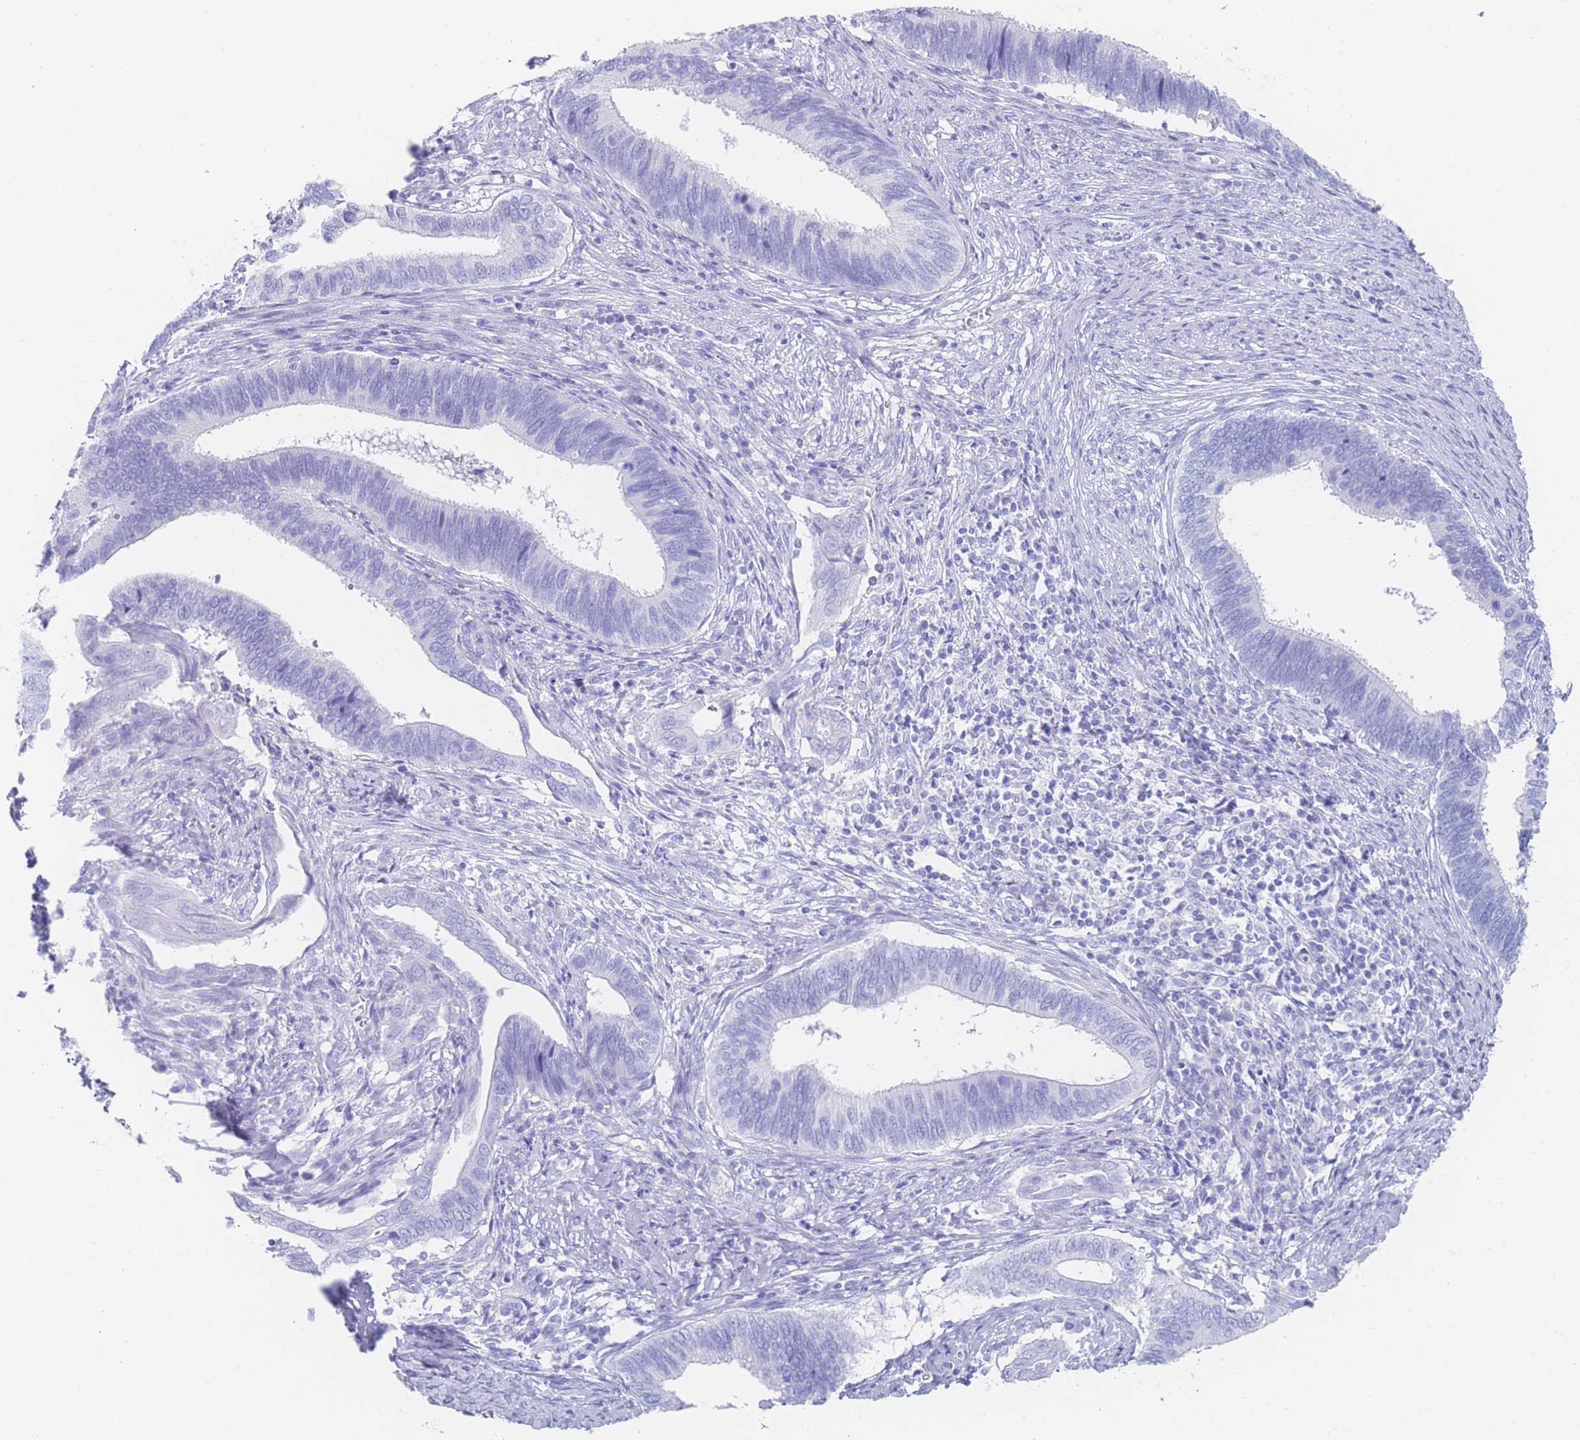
{"staining": {"intensity": "negative", "quantity": "none", "location": "none"}, "tissue": "cervical cancer", "cell_type": "Tumor cells", "image_type": "cancer", "snomed": [{"axis": "morphology", "description": "Adenocarcinoma, NOS"}, {"axis": "topography", "description": "Cervix"}], "caption": "Immunohistochemistry (IHC) micrograph of neoplastic tissue: human cervical adenocarcinoma stained with DAB (3,3'-diaminobenzidine) shows no significant protein positivity in tumor cells.", "gene": "LRRC37A", "patient": {"sex": "female", "age": 42}}